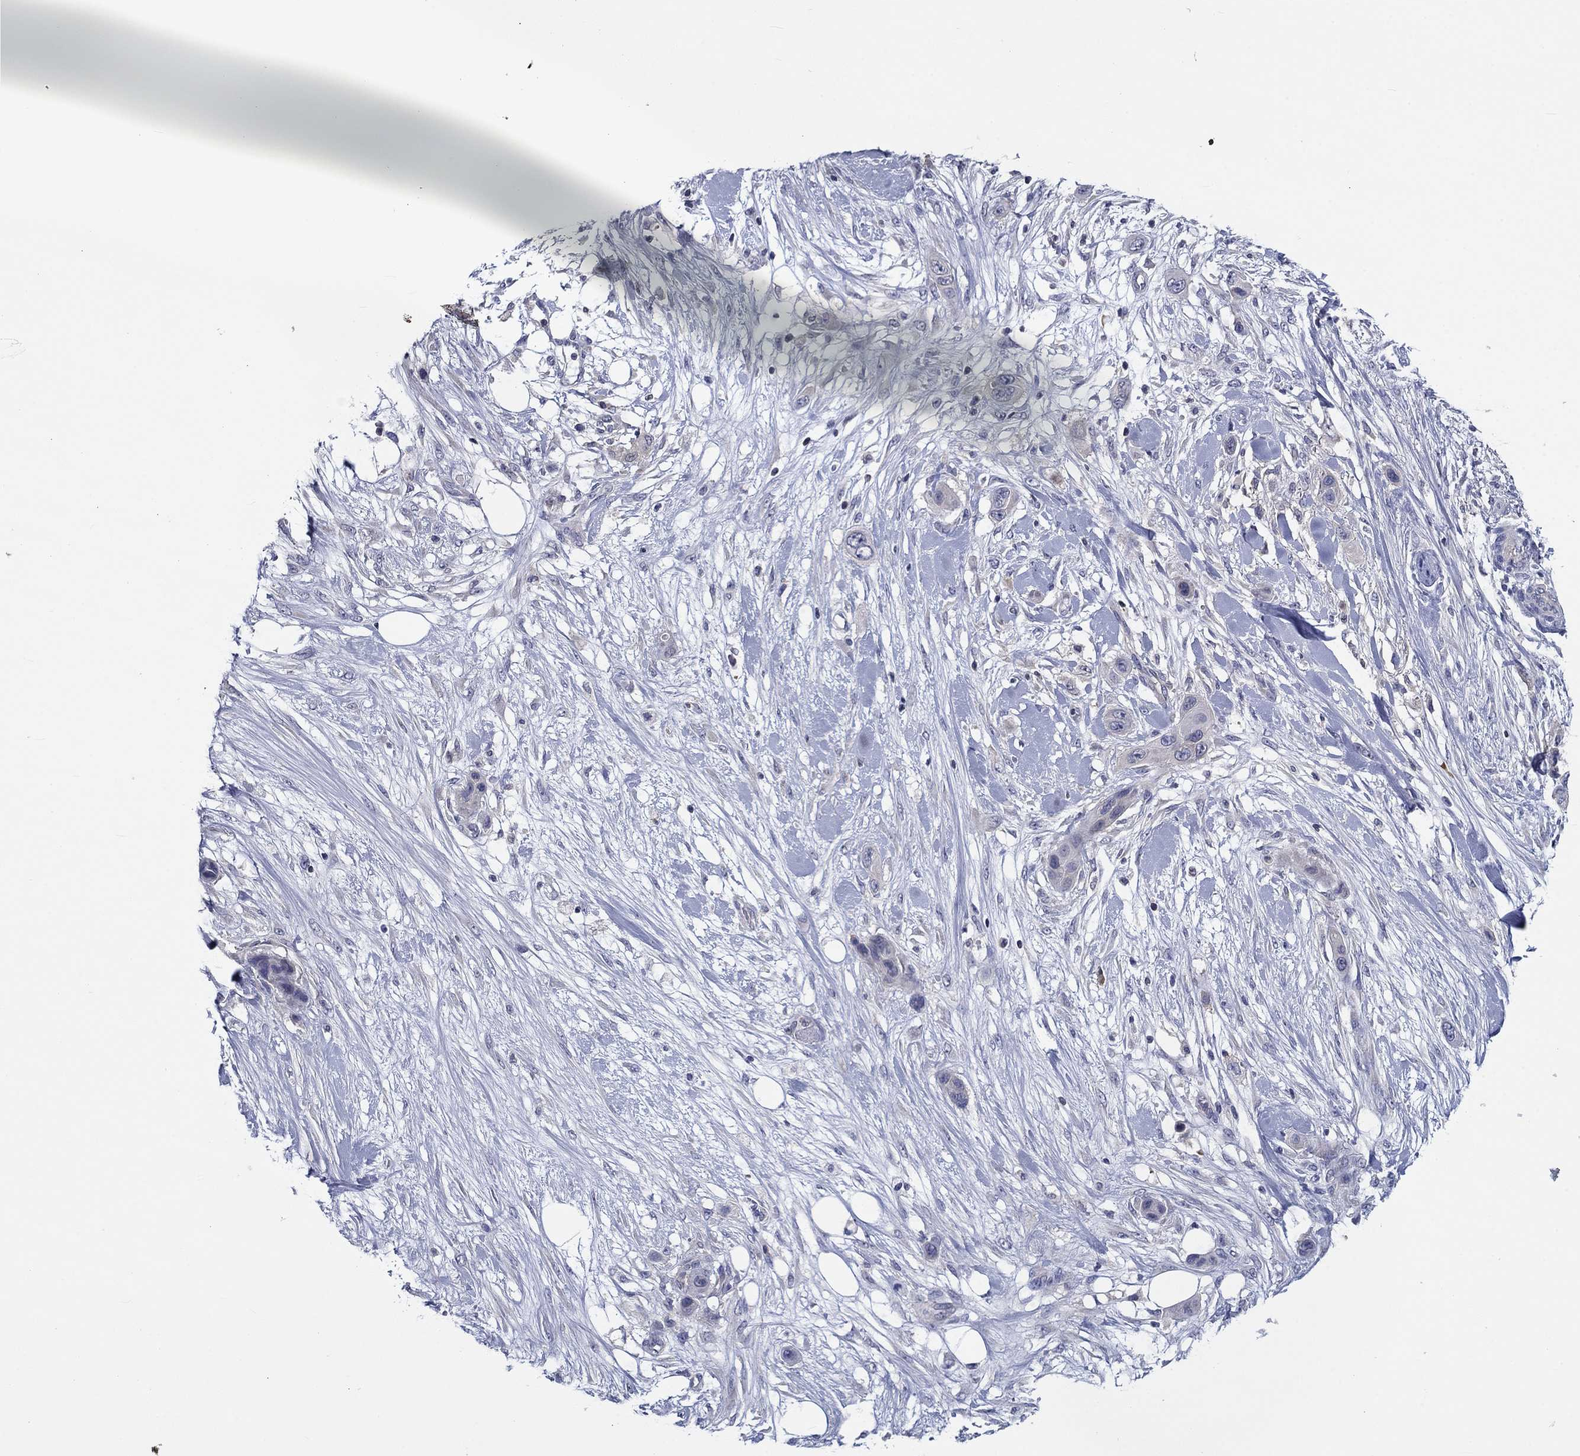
{"staining": {"intensity": "negative", "quantity": "none", "location": "none"}, "tissue": "skin cancer", "cell_type": "Tumor cells", "image_type": "cancer", "snomed": [{"axis": "morphology", "description": "Squamous cell carcinoma, NOS"}, {"axis": "topography", "description": "Skin"}], "caption": "The micrograph exhibits no staining of tumor cells in skin cancer.", "gene": "POU2F2", "patient": {"sex": "male", "age": 79}}